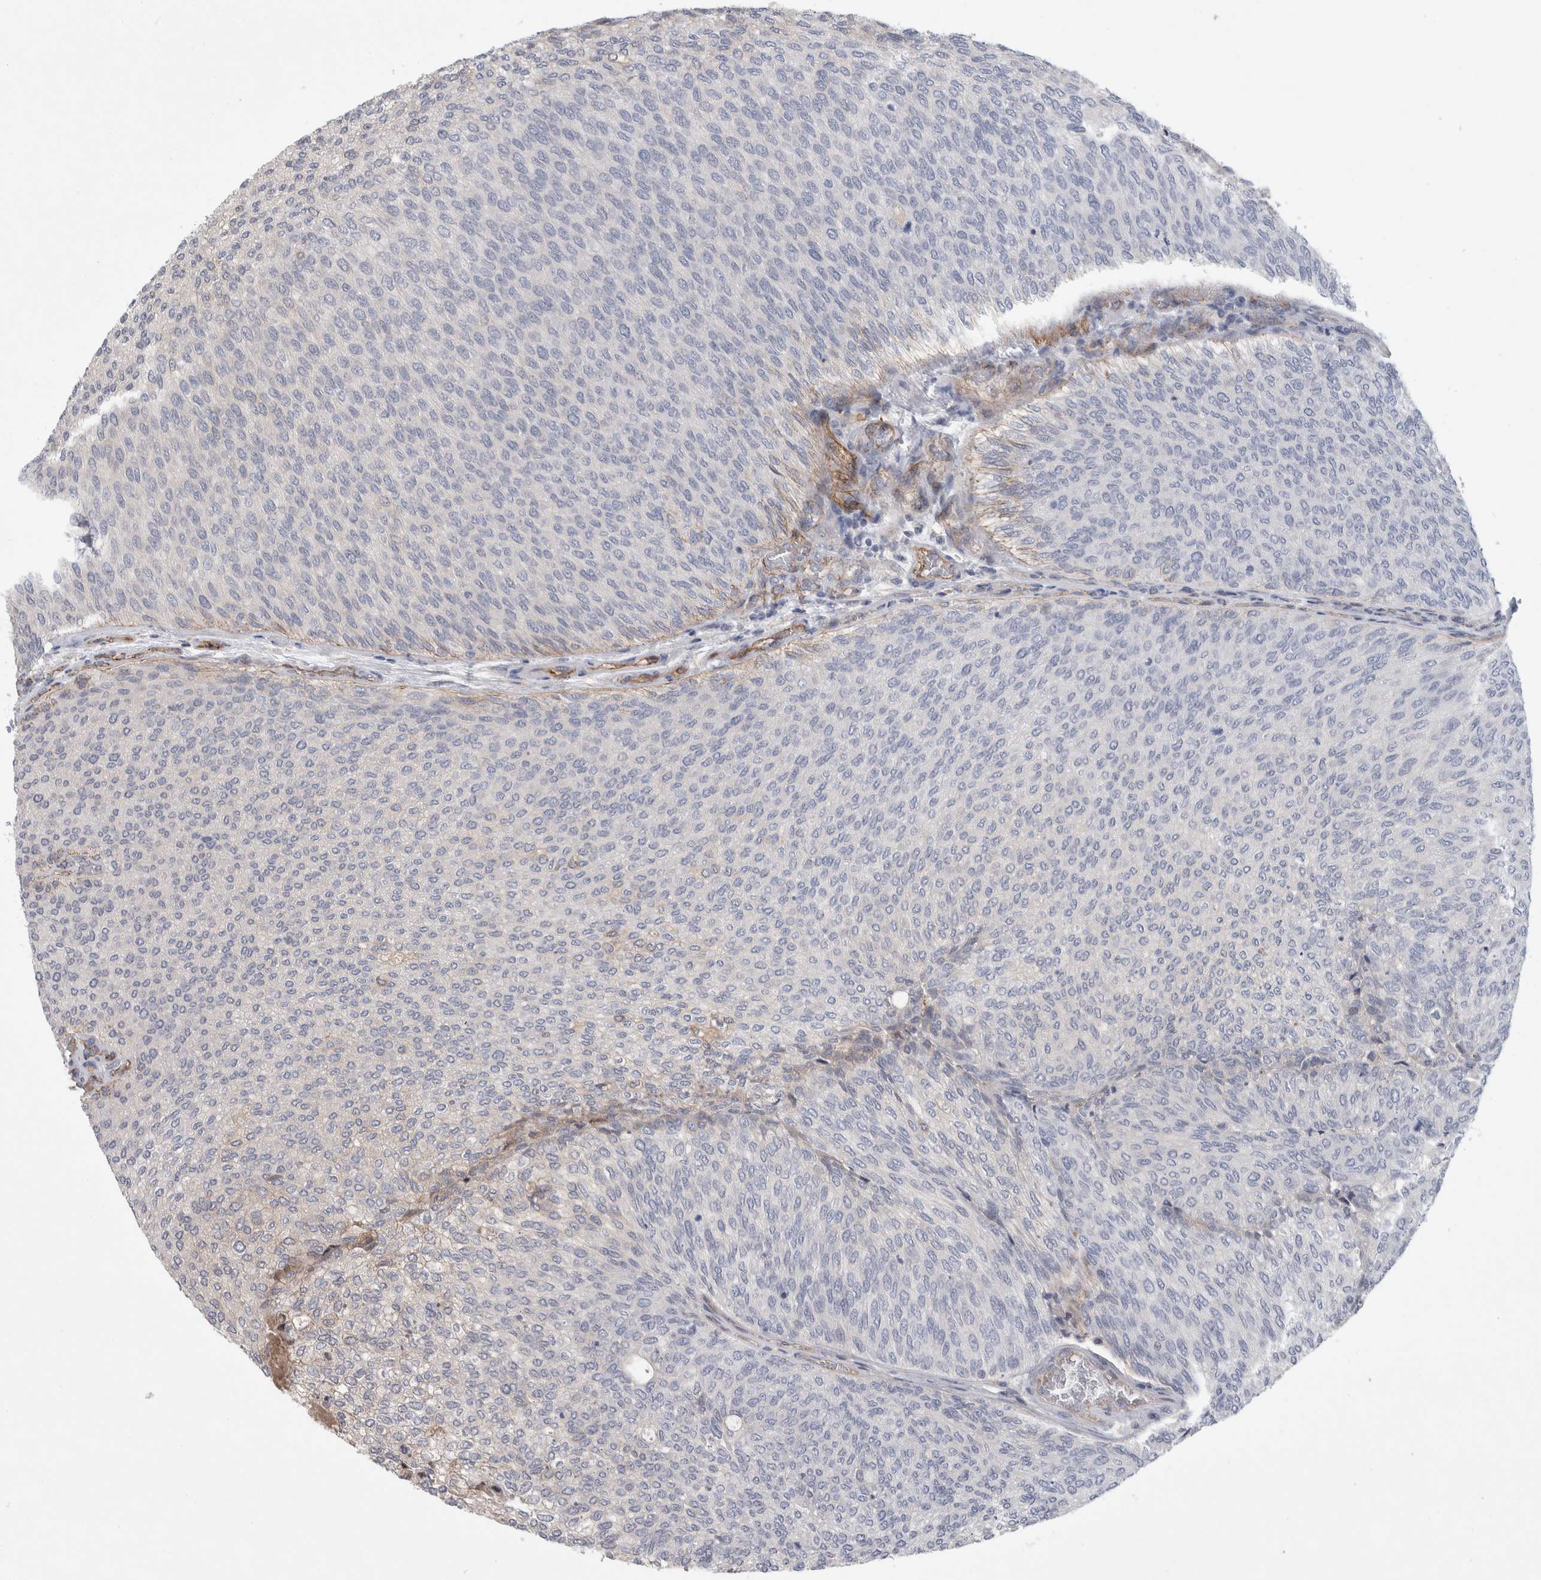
{"staining": {"intensity": "negative", "quantity": "none", "location": "none"}, "tissue": "urothelial cancer", "cell_type": "Tumor cells", "image_type": "cancer", "snomed": [{"axis": "morphology", "description": "Urothelial carcinoma, Low grade"}, {"axis": "topography", "description": "Urinary bladder"}], "caption": "There is no significant expression in tumor cells of urothelial cancer.", "gene": "ZNF862", "patient": {"sex": "female", "age": 79}}